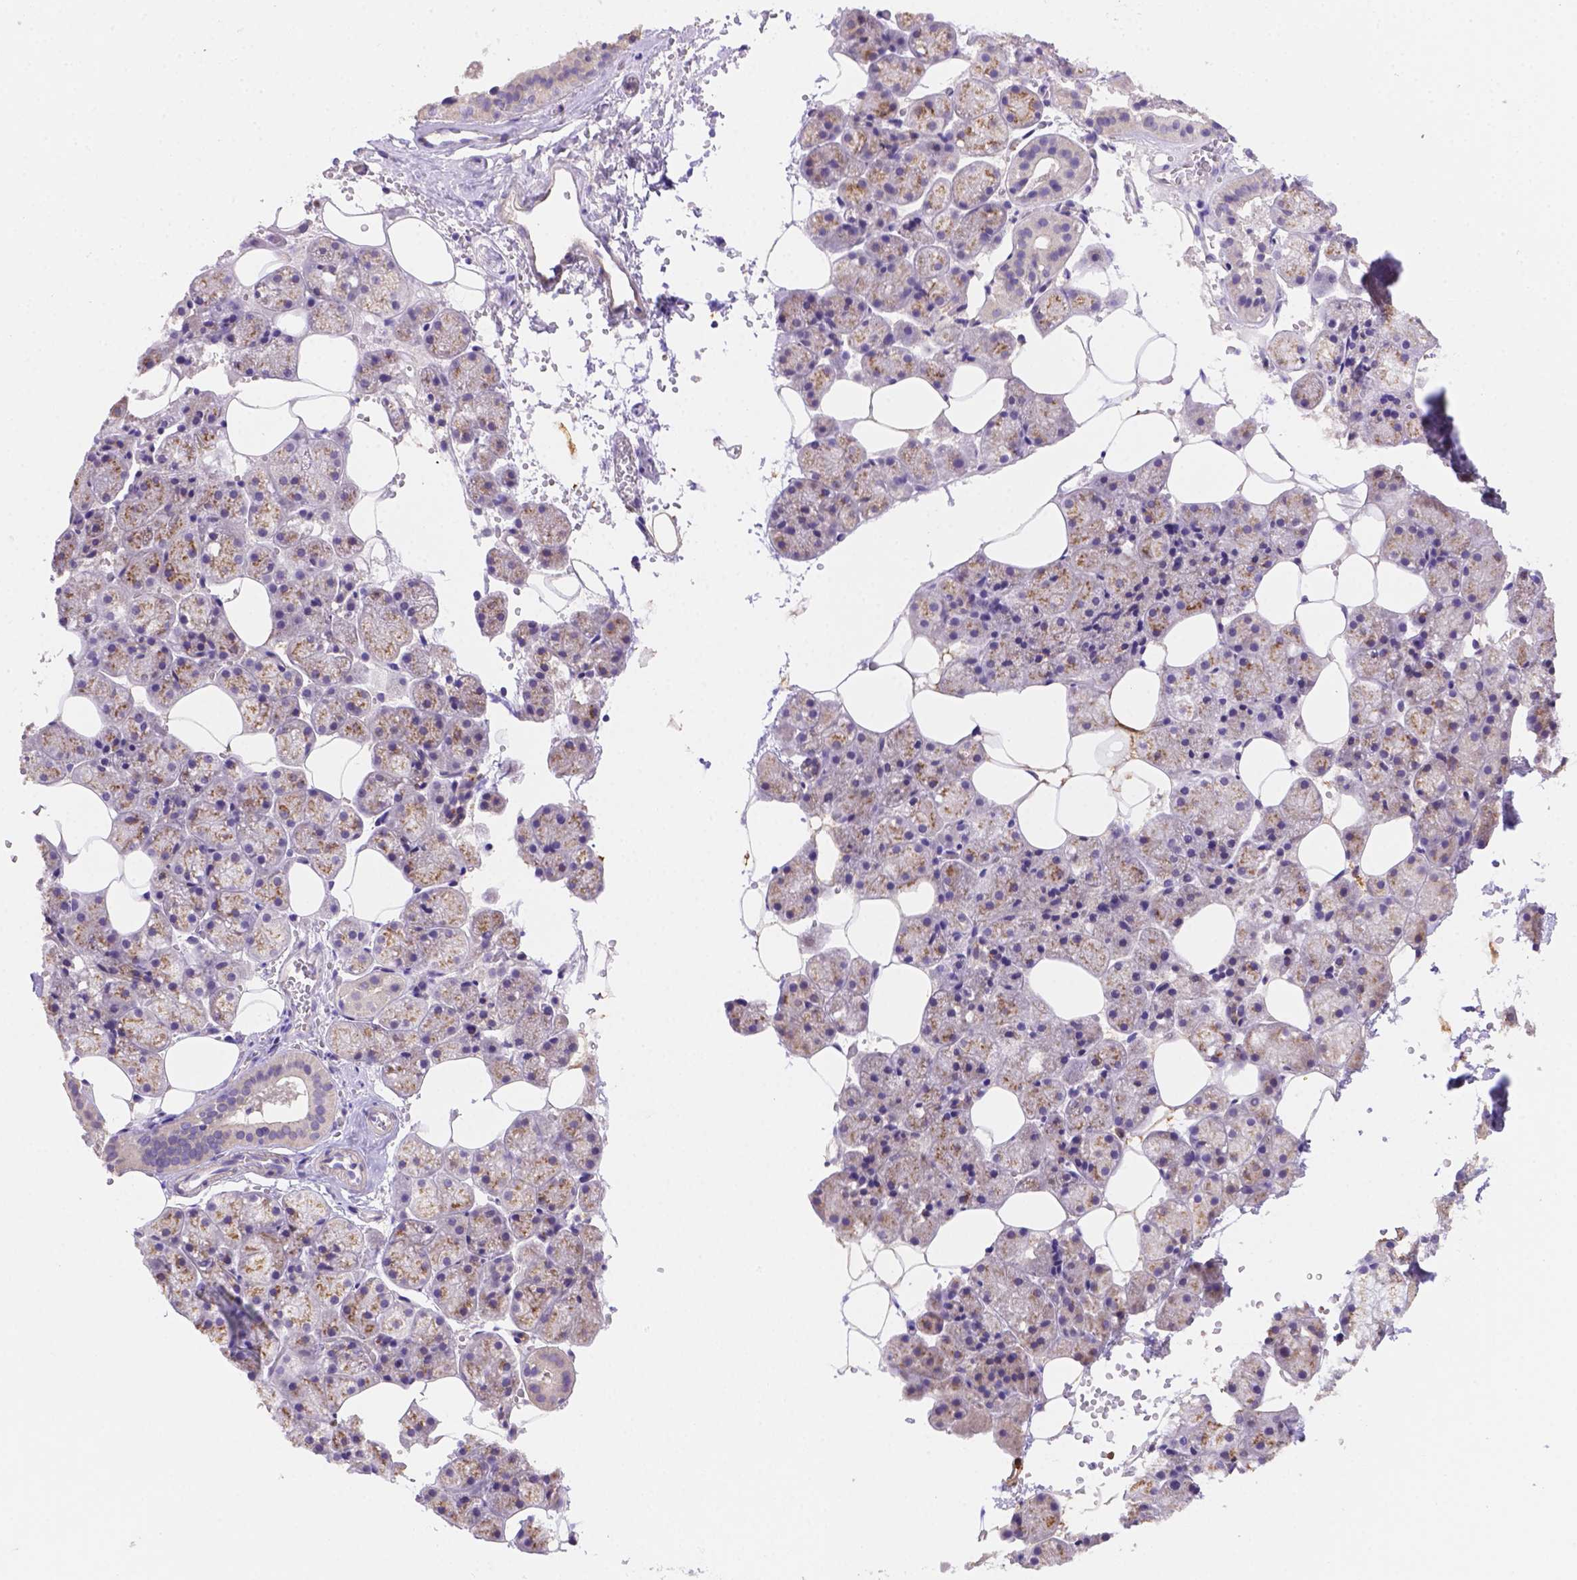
{"staining": {"intensity": "strong", "quantity": "25%-75%", "location": "cytoplasmic/membranous"}, "tissue": "salivary gland", "cell_type": "Glandular cells", "image_type": "normal", "snomed": [{"axis": "morphology", "description": "Normal tissue, NOS"}, {"axis": "topography", "description": "Salivary gland"}], "caption": "Benign salivary gland was stained to show a protein in brown. There is high levels of strong cytoplasmic/membranous expression in about 25%-75% of glandular cells.", "gene": "NXPE2", "patient": {"sex": "male", "age": 38}}